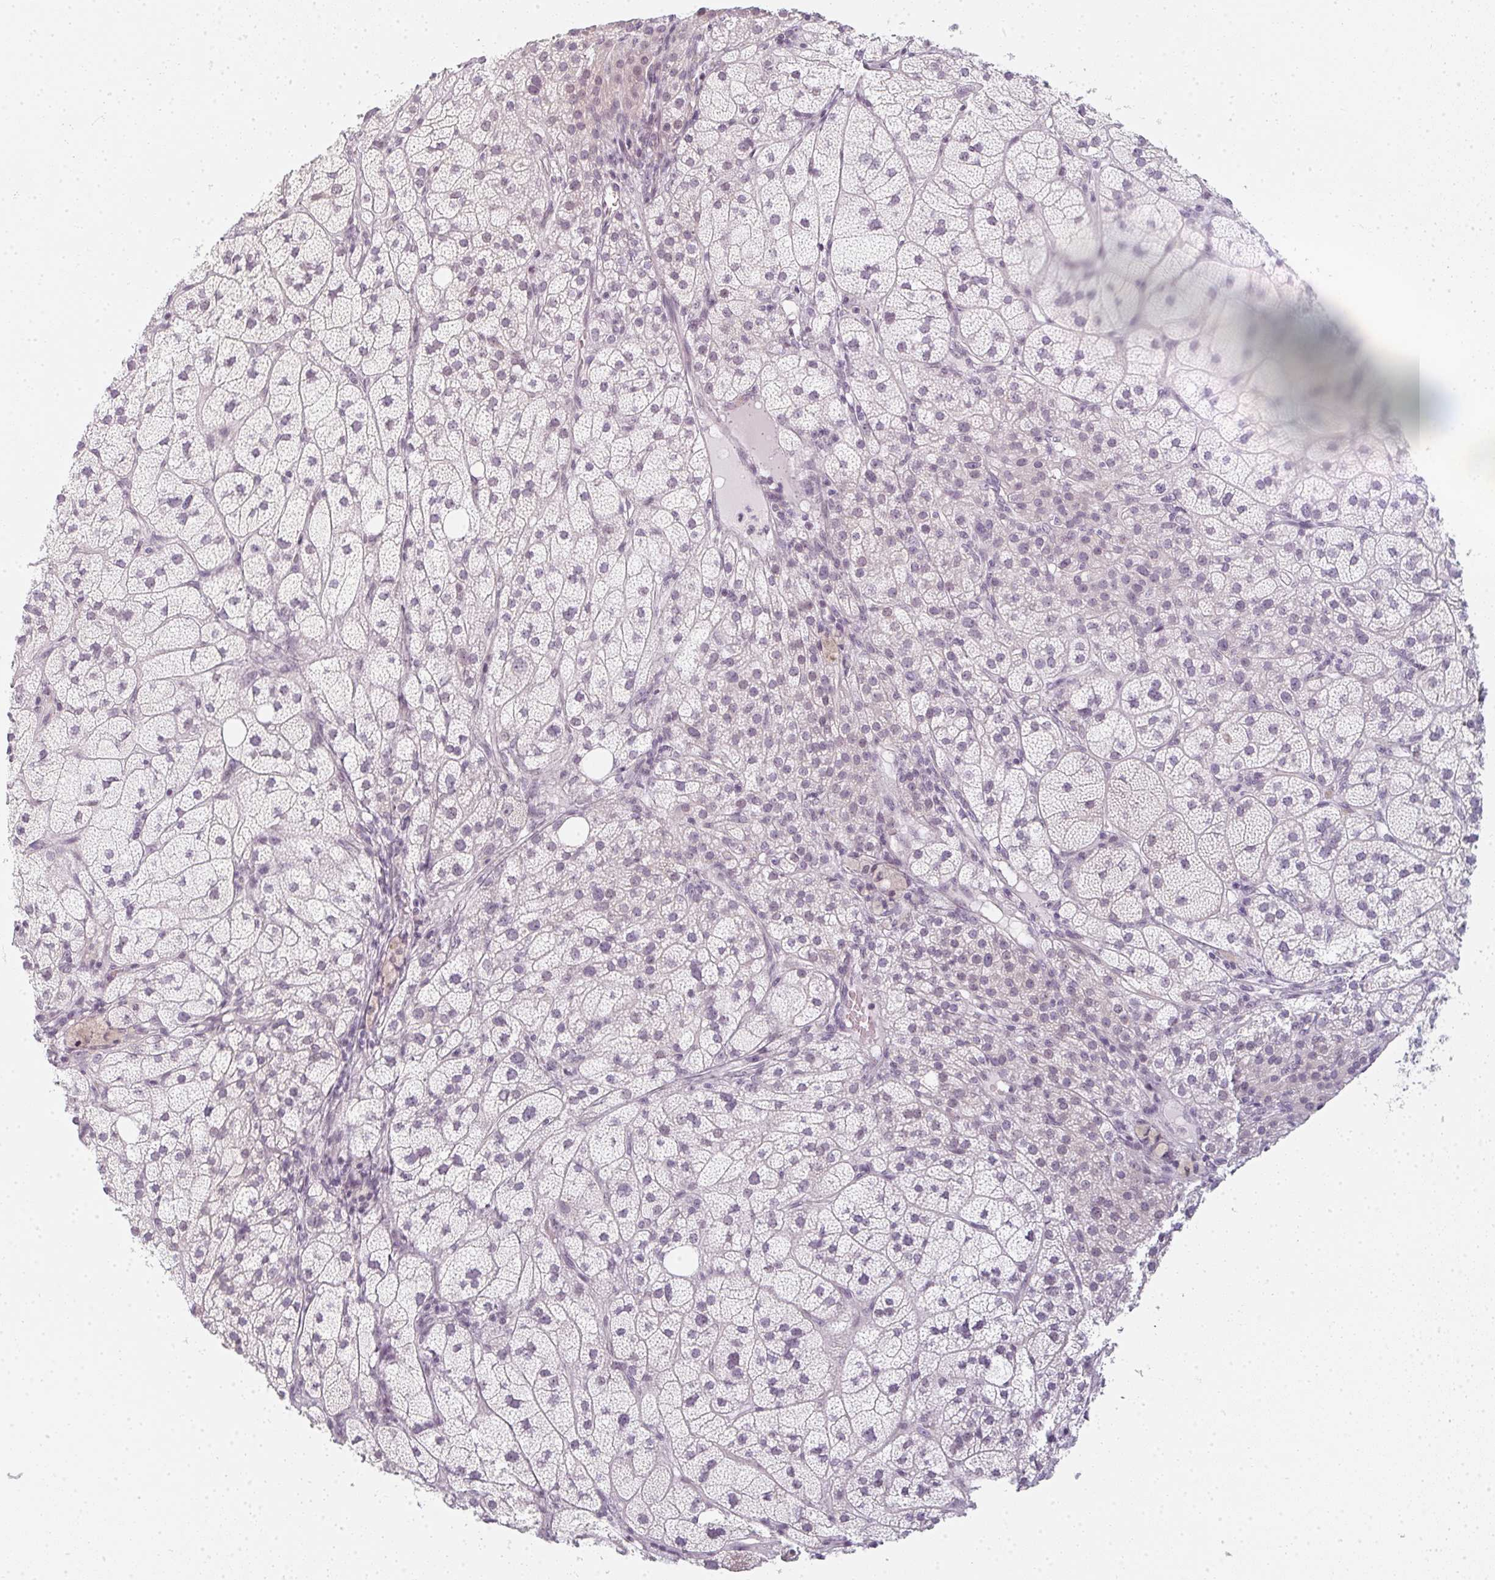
{"staining": {"intensity": "weak", "quantity": "25%-75%", "location": "nuclear"}, "tissue": "adrenal gland", "cell_type": "Glandular cells", "image_type": "normal", "snomed": [{"axis": "morphology", "description": "Normal tissue, NOS"}, {"axis": "topography", "description": "Adrenal gland"}], "caption": "High-magnification brightfield microscopy of unremarkable adrenal gland stained with DAB (3,3'-diaminobenzidine) (brown) and counterstained with hematoxylin (blue). glandular cells exhibit weak nuclear expression is present in about25%-75% of cells.", "gene": "RBBP6", "patient": {"sex": "female", "age": 60}}